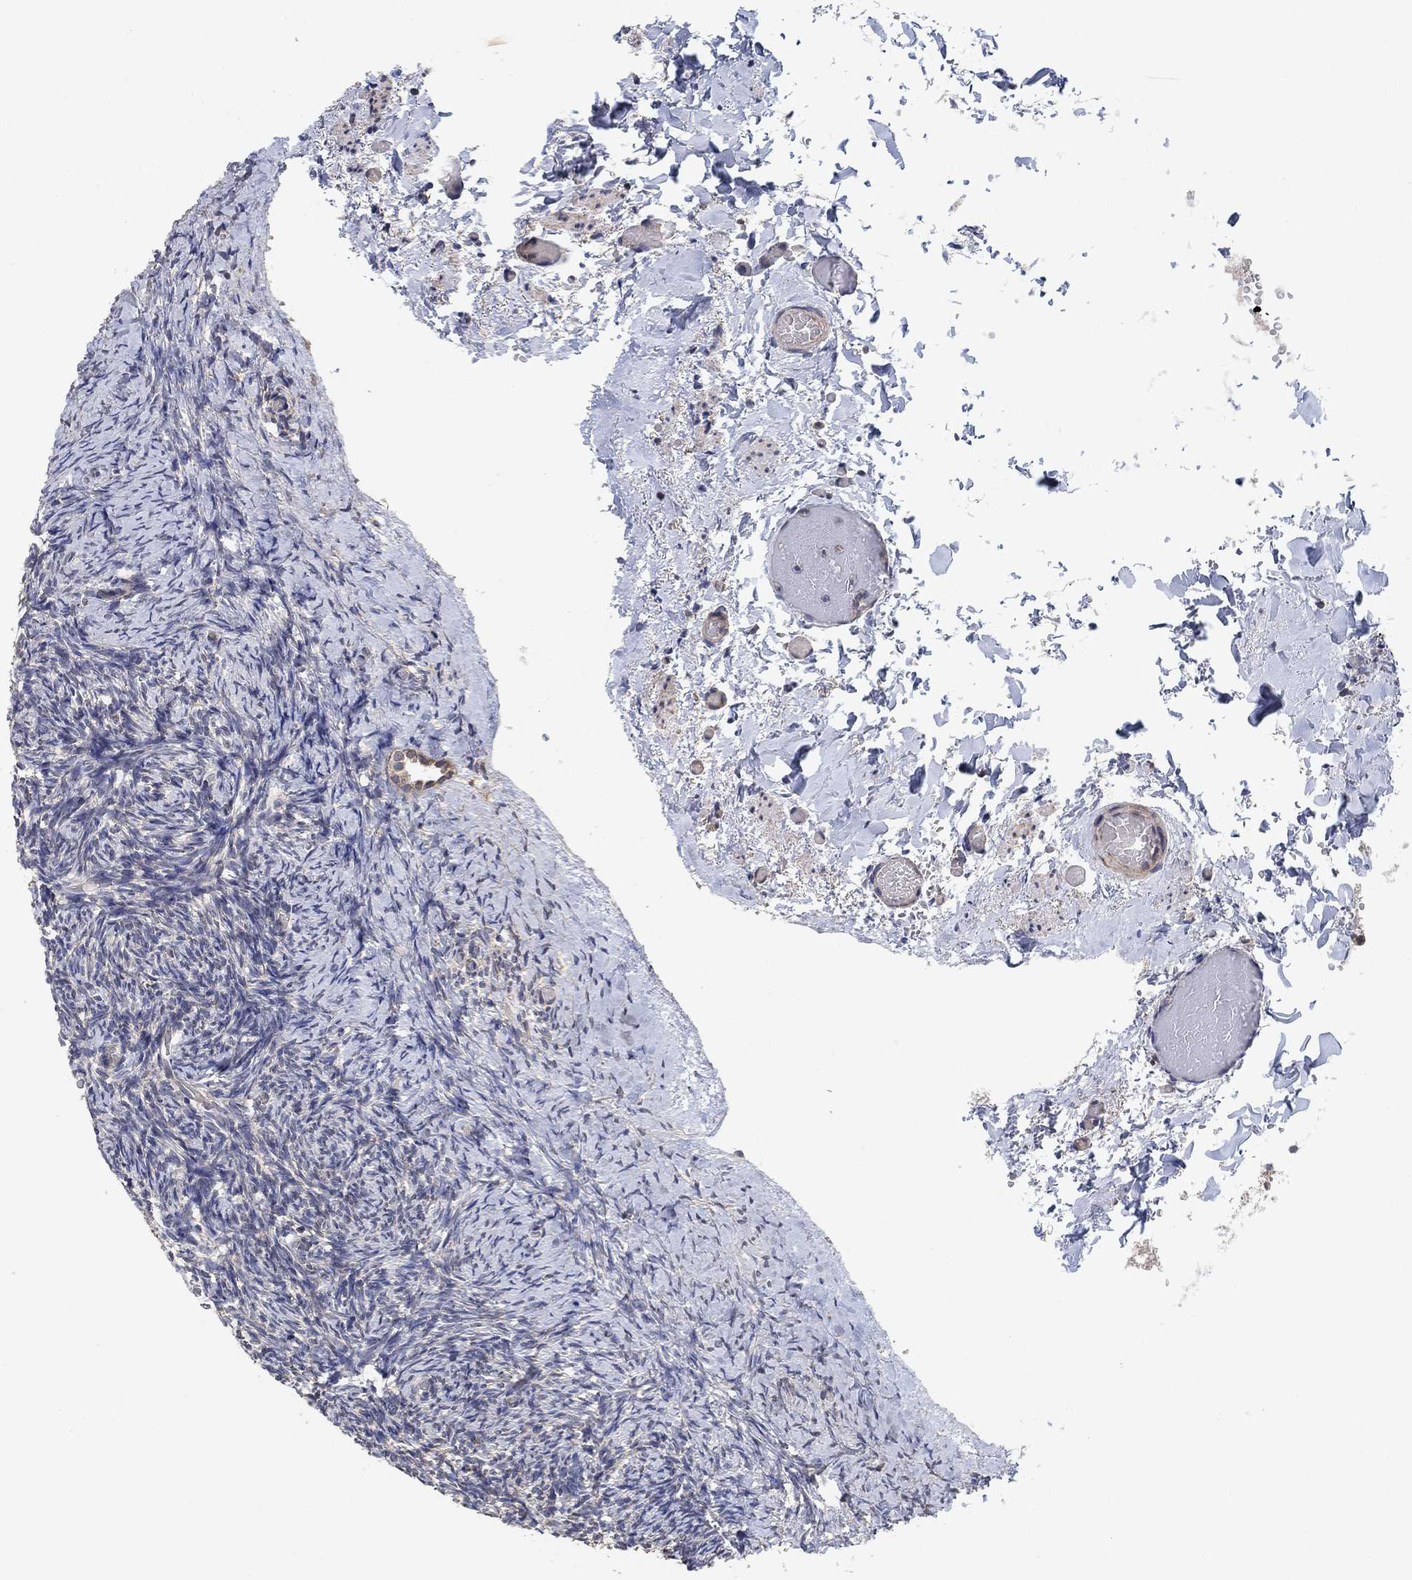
{"staining": {"intensity": "weak", "quantity": "25%-75%", "location": "cytoplasmic/membranous"}, "tissue": "ovary", "cell_type": "Follicle cells", "image_type": "normal", "snomed": [{"axis": "morphology", "description": "Normal tissue, NOS"}, {"axis": "topography", "description": "Ovary"}], "caption": "Immunohistochemistry (IHC) staining of benign ovary, which shows low levels of weak cytoplasmic/membranous expression in about 25%-75% of follicle cells indicating weak cytoplasmic/membranous protein positivity. The staining was performed using DAB (3,3'-diaminobenzidine) (brown) for protein detection and nuclei were counterstained in hematoxylin (blue).", "gene": "CCDC43", "patient": {"sex": "female", "age": 39}}